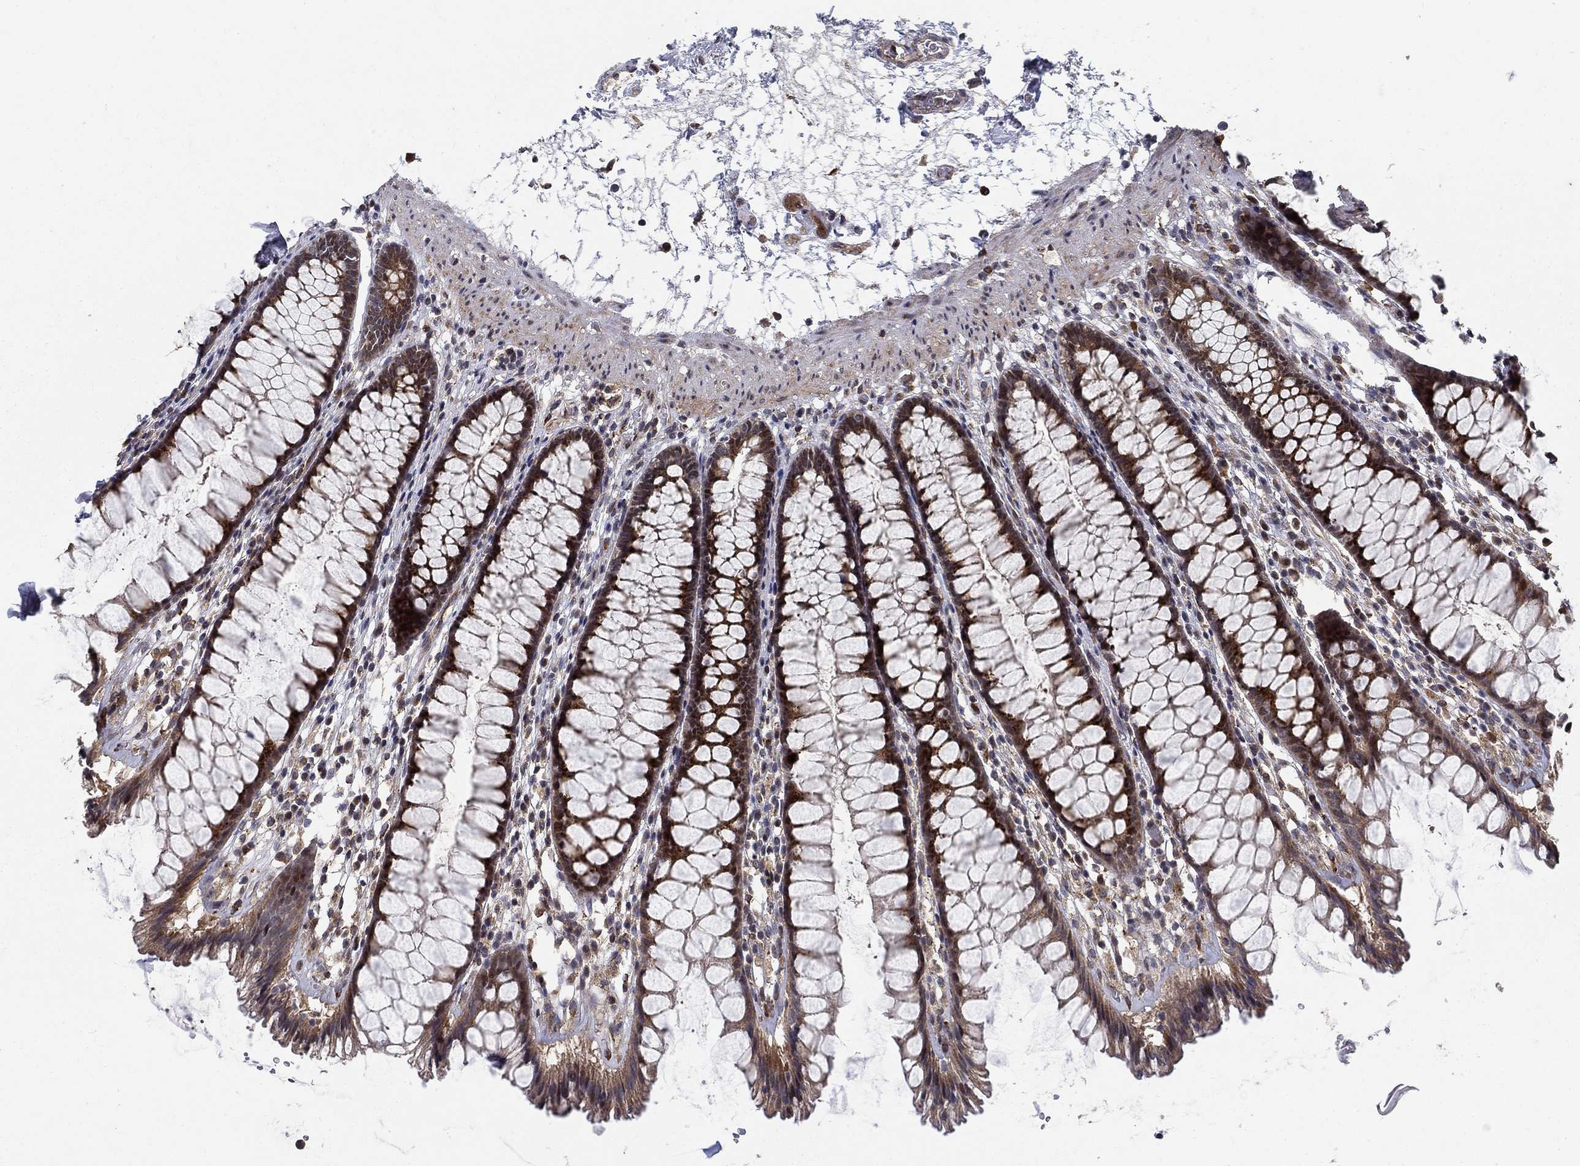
{"staining": {"intensity": "strong", "quantity": ">75%", "location": "cytoplasmic/membranous"}, "tissue": "rectum", "cell_type": "Glandular cells", "image_type": "normal", "snomed": [{"axis": "morphology", "description": "Normal tissue, NOS"}, {"axis": "topography", "description": "Rectum"}], "caption": "Immunohistochemical staining of normal rectum displays >75% levels of strong cytoplasmic/membranous protein positivity in approximately >75% of glandular cells. Using DAB (brown) and hematoxylin (blue) stains, captured at high magnification using brightfield microscopy.", "gene": "ZNF594", "patient": {"sex": "male", "age": 72}}